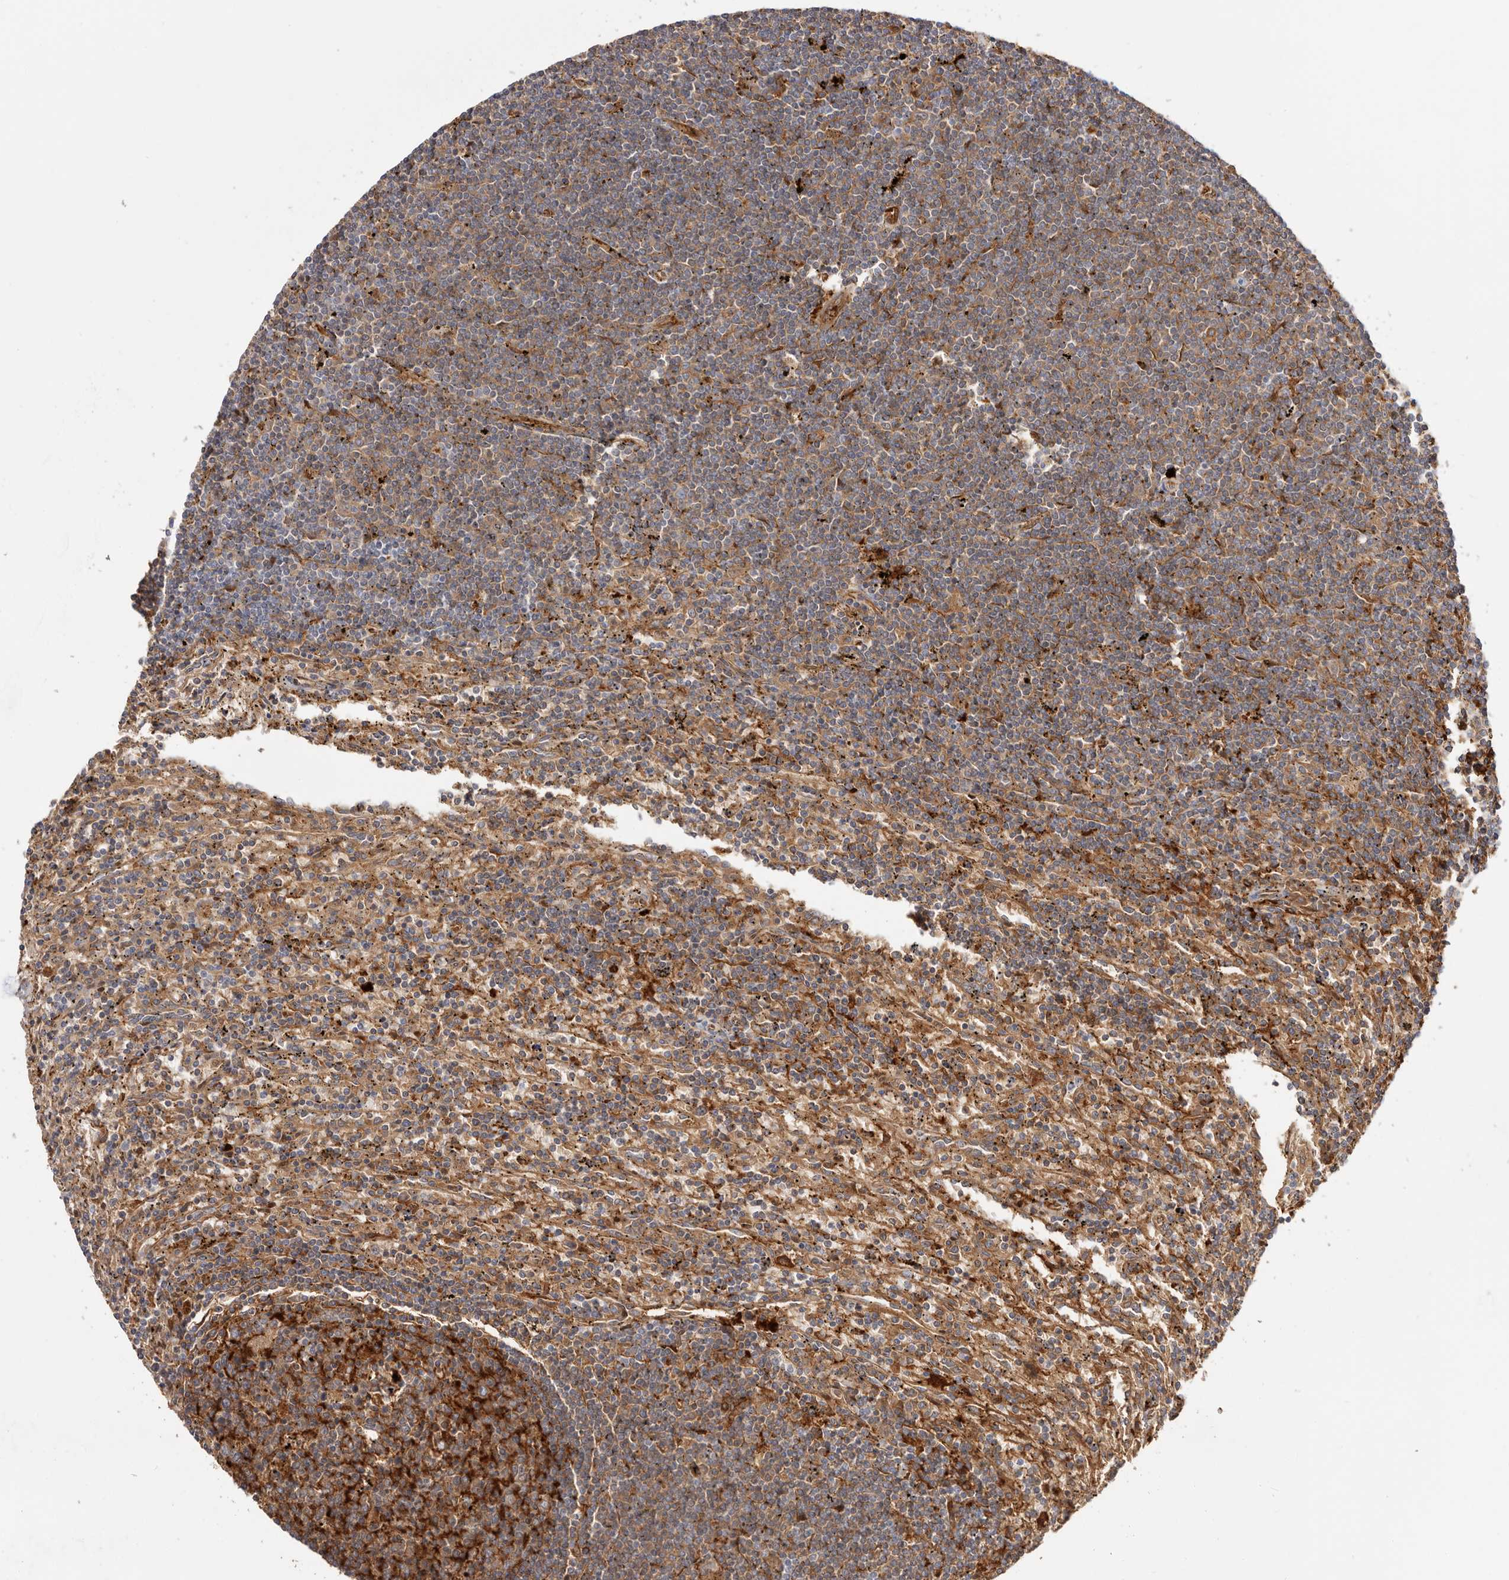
{"staining": {"intensity": "weak", "quantity": "25%-75%", "location": "cytoplasmic/membranous"}, "tissue": "lymphoma", "cell_type": "Tumor cells", "image_type": "cancer", "snomed": [{"axis": "morphology", "description": "Malignant lymphoma, non-Hodgkin's type, Low grade"}, {"axis": "topography", "description": "Spleen"}], "caption": "Lymphoma tissue reveals weak cytoplasmic/membranous positivity in approximately 25%-75% of tumor cells", "gene": "LAP3", "patient": {"sex": "male", "age": 76}}